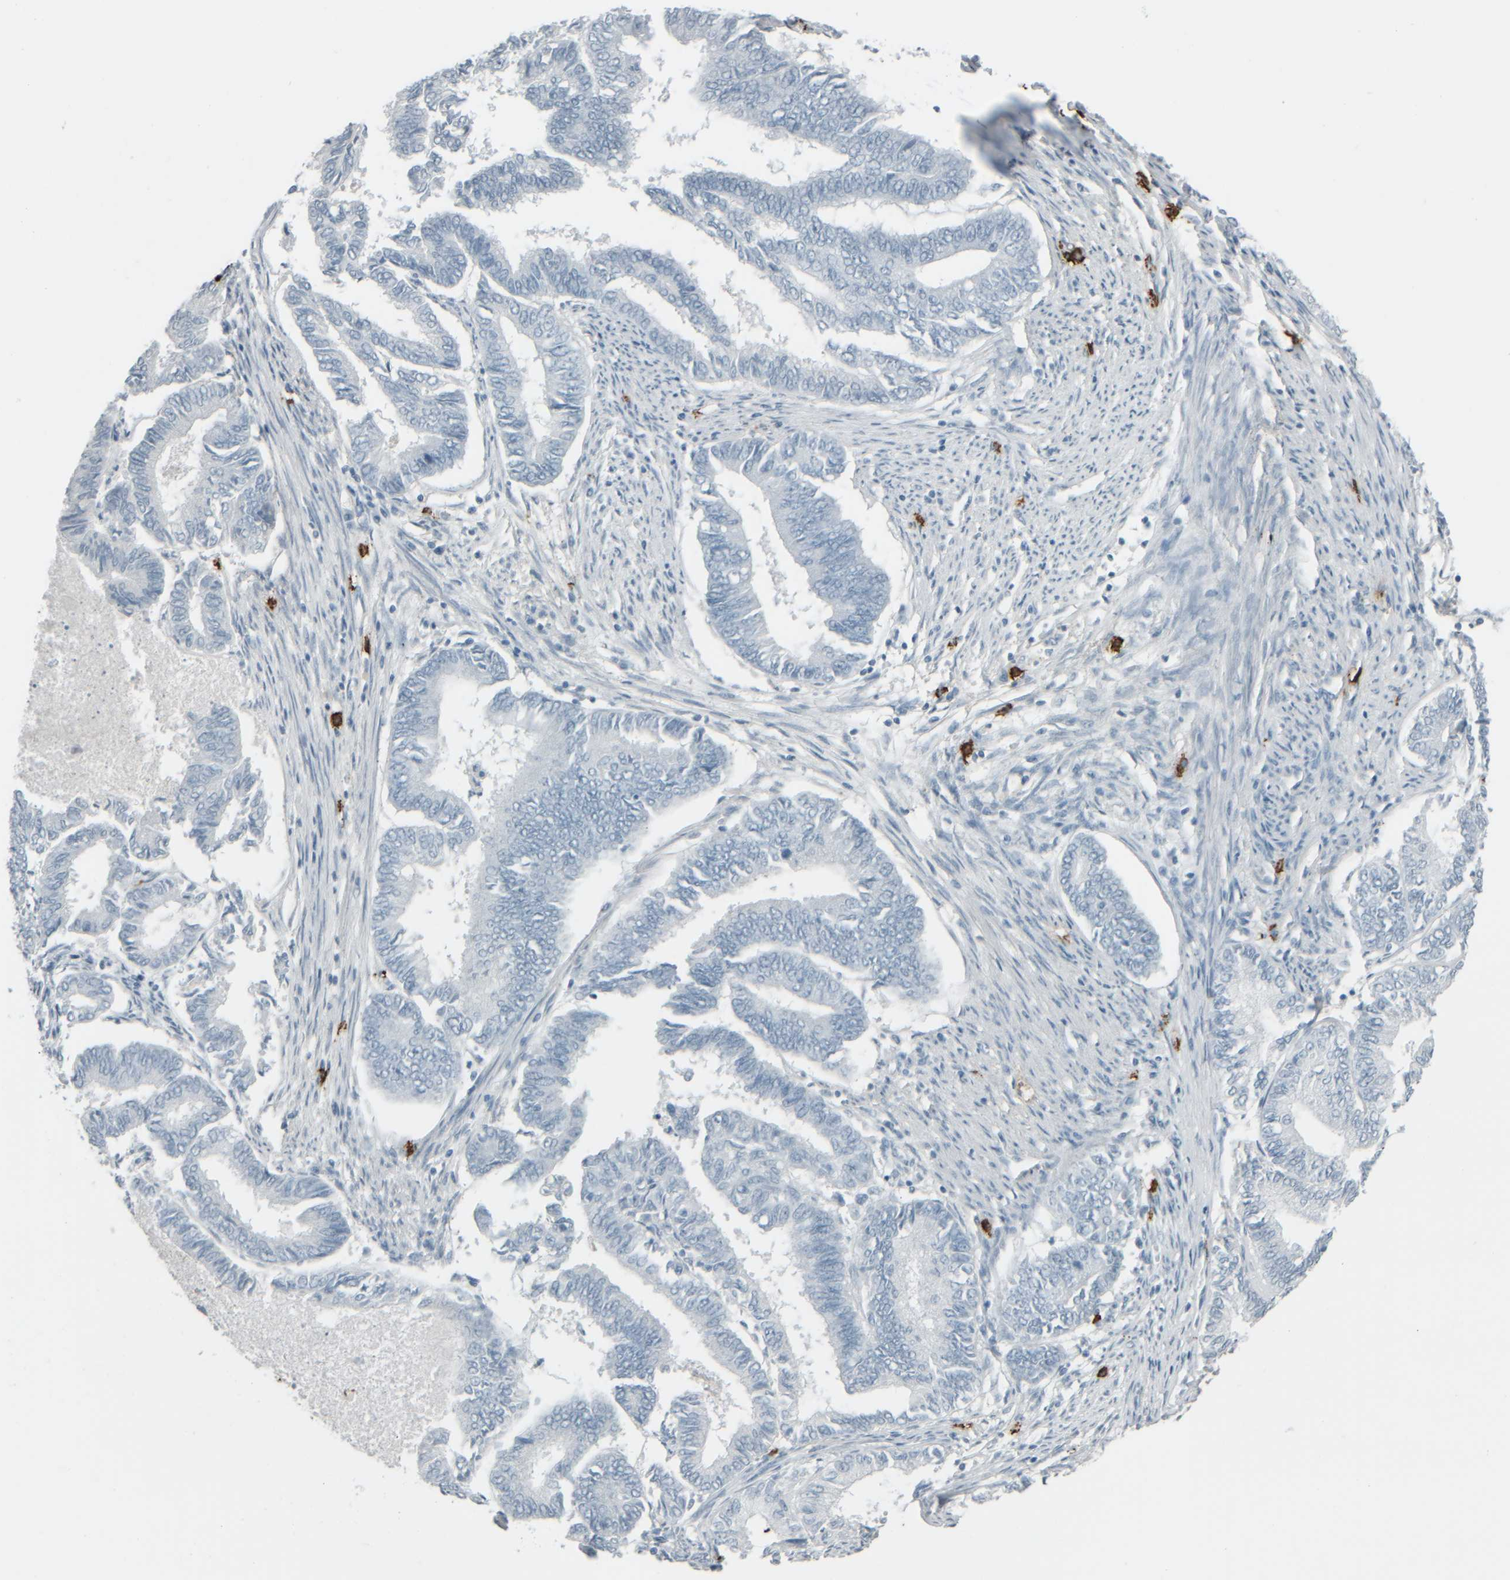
{"staining": {"intensity": "negative", "quantity": "none", "location": "none"}, "tissue": "endometrial cancer", "cell_type": "Tumor cells", "image_type": "cancer", "snomed": [{"axis": "morphology", "description": "Adenocarcinoma, NOS"}, {"axis": "topography", "description": "Endometrium"}], "caption": "DAB (3,3'-diaminobenzidine) immunohistochemical staining of human endometrial adenocarcinoma displays no significant expression in tumor cells.", "gene": "TPSAB1", "patient": {"sex": "female", "age": 86}}